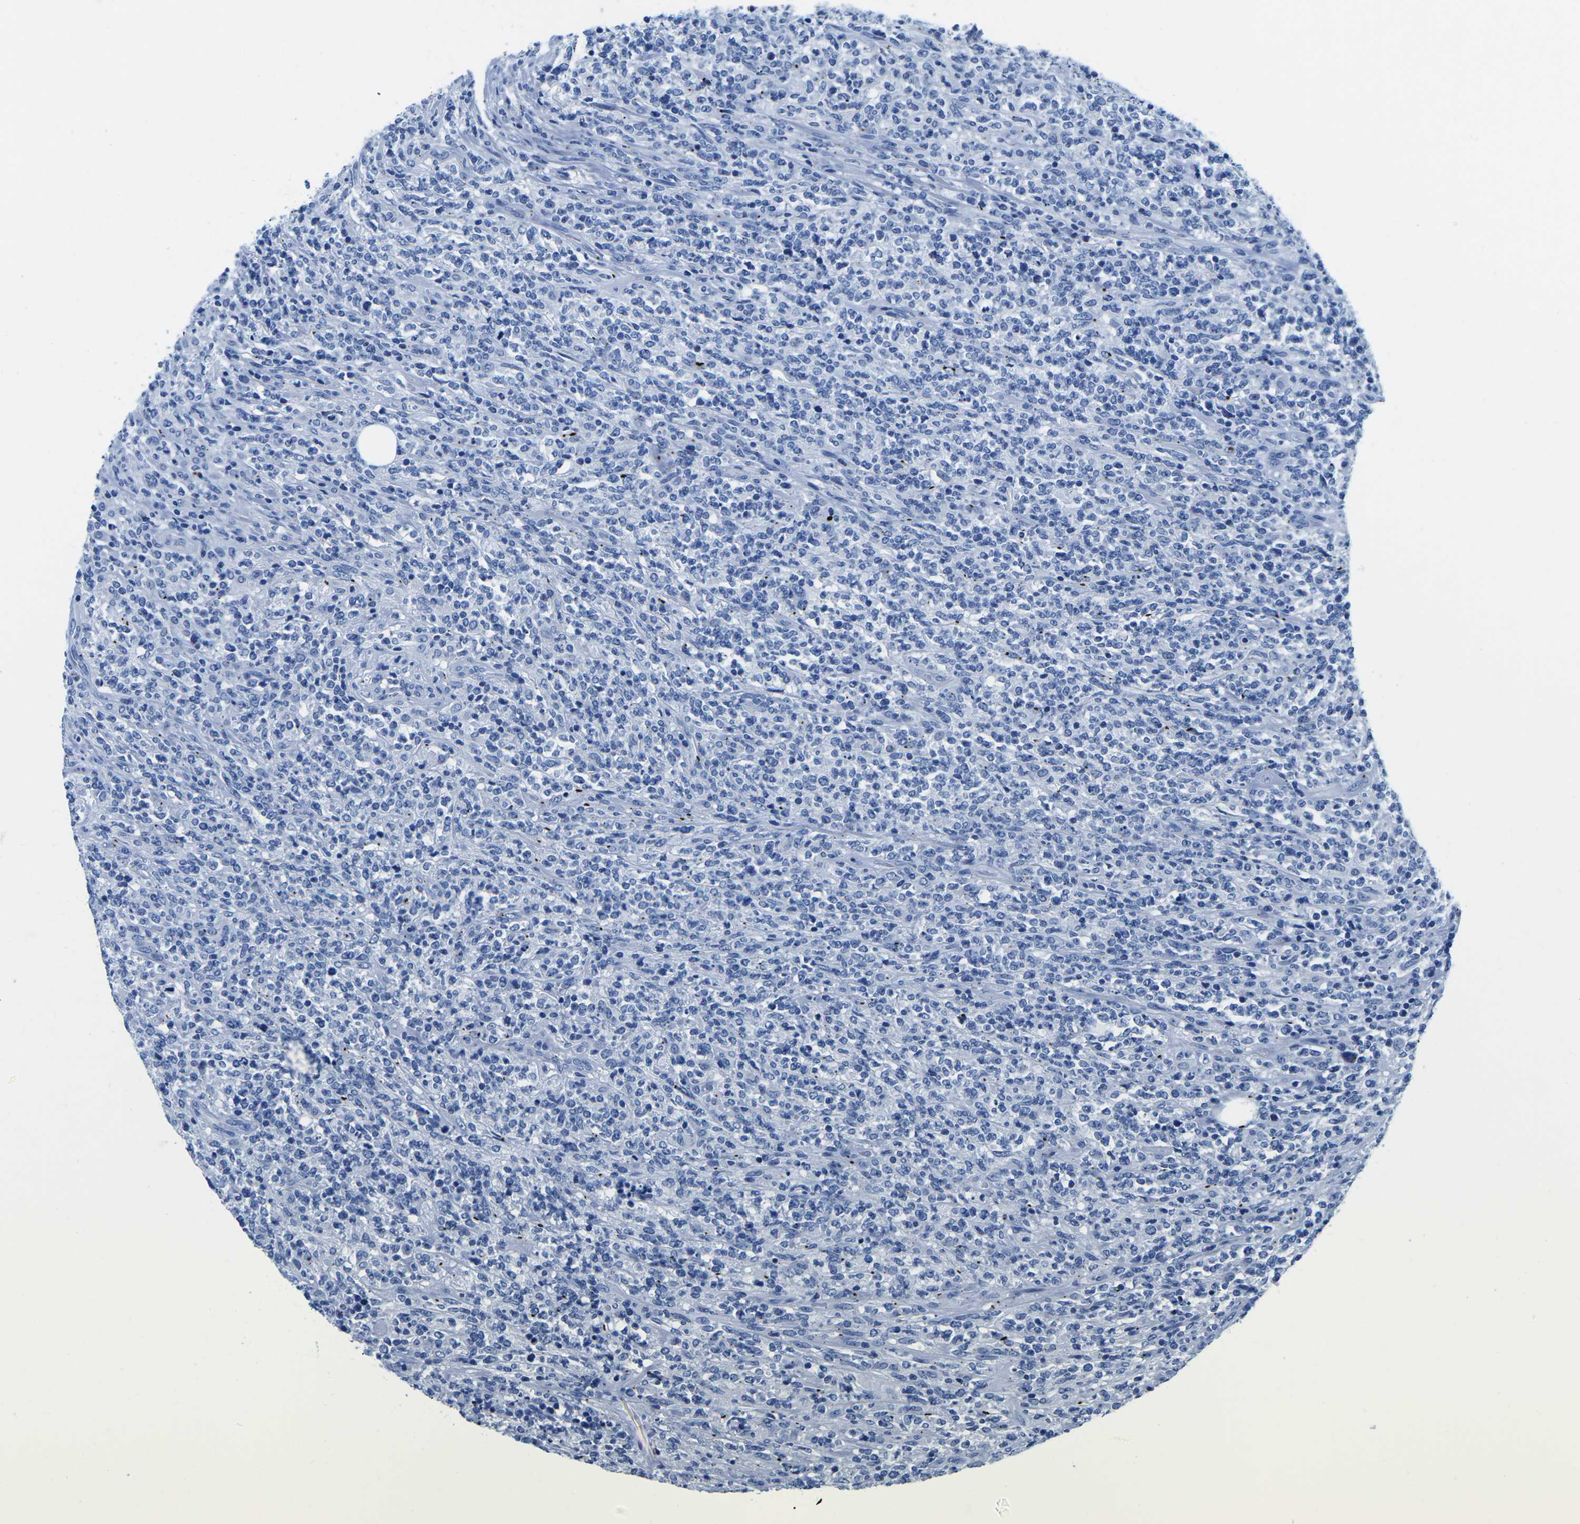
{"staining": {"intensity": "negative", "quantity": "none", "location": "none"}, "tissue": "lymphoma", "cell_type": "Tumor cells", "image_type": "cancer", "snomed": [{"axis": "morphology", "description": "Malignant lymphoma, non-Hodgkin's type, High grade"}, {"axis": "topography", "description": "Soft tissue"}], "caption": "Immunohistochemical staining of human high-grade malignant lymphoma, non-Hodgkin's type demonstrates no significant expression in tumor cells.", "gene": "CYP1A2", "patient": {"sex": "male", "age": 18}}